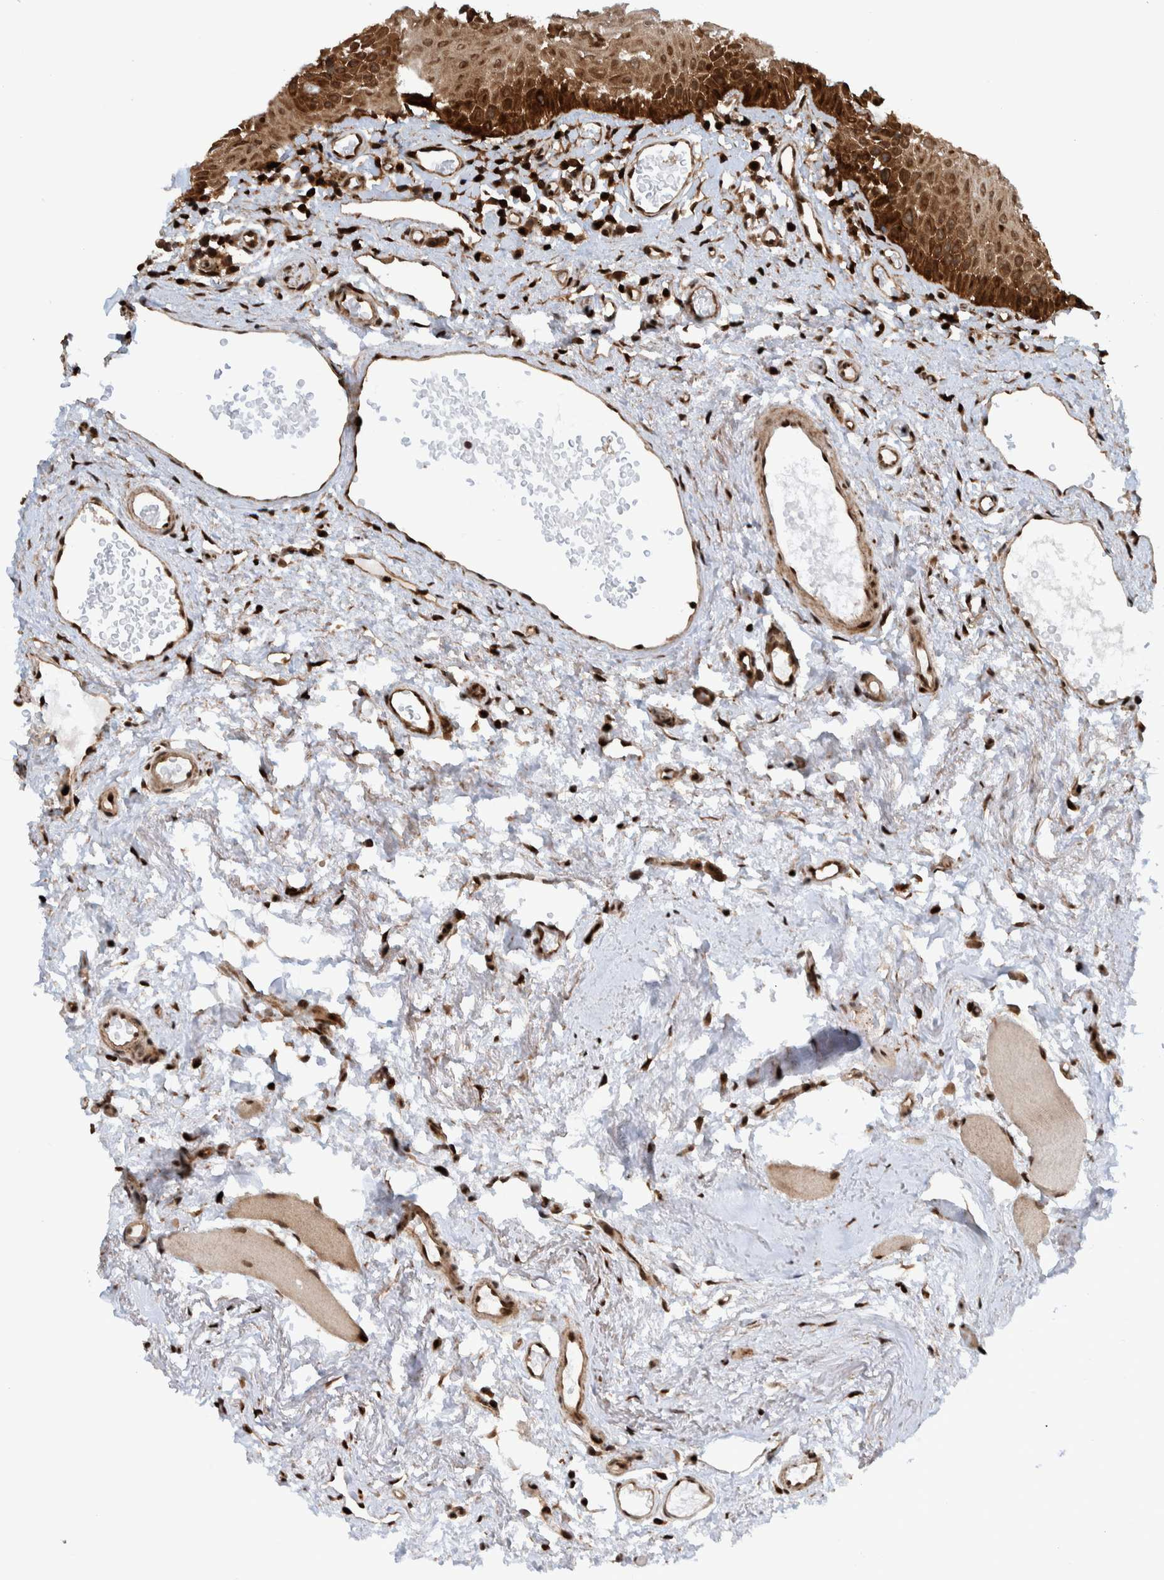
{"staining": {"intensity": "strong", "quantity": ">75%", "location": "cytoplasmic/membranous,nuclear"}, "tissue": "oral mucosa", "cell_type": "Squamous epithelial cells", "image_type": "normal", "snomed": [{"axis": "morphology", "description": "Normal tissue, NOS"}, {"axis": "topography", "description": "Skeletal muscle"}, {"axis": "topography", "description": "Oral tissue"}, {"axis": "topography", "description": "Peripheral nerve tissue"}], "caption": "Protein staining of normal oral mucosa exhibits strong cytoplasmic/membranous,nuclear staining in about >75% of squamous epithelial cells. The staining was performed using DAB (3,3'-diaminobenzidine), with brown indicating positive protein expression. Nuclei are stained blue with hematoxylin.", "gene": "ZNF366", "patient": {"sex": "female", "age": 84}}